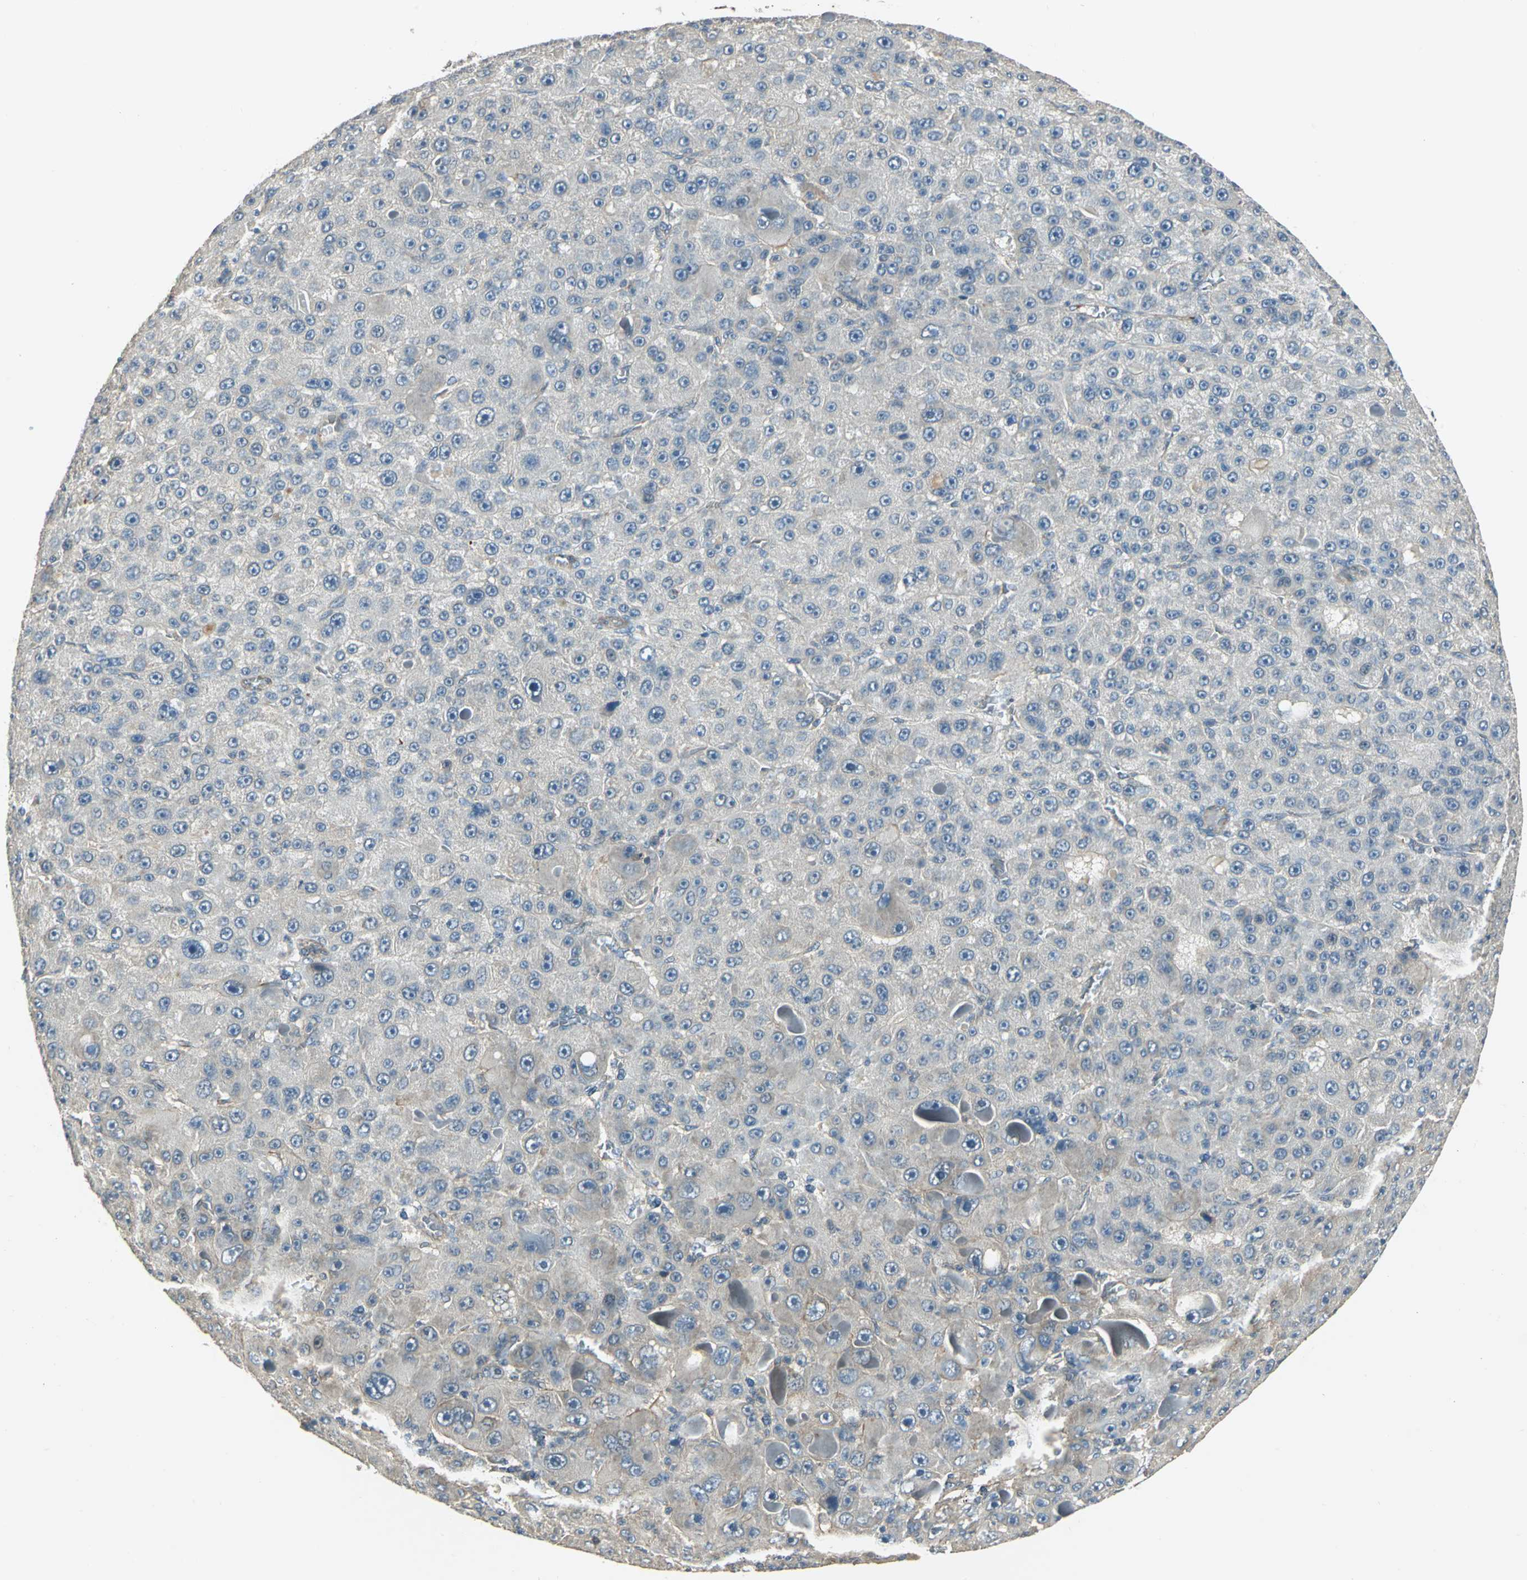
{"staining": {"intensity": "weak", "quantity": "25%-75%", "location": "cytoplasmic/membranous"}, "tissue": "liver cancer", "cell_type": "Tumor cells", "image_type": "cancer", "snomed": [{"axis": "morphology", "description": "Carcinoma, Hepatocellular, NOS"}, {"axis": "topography", "description": "Liver"}], "caption": "Tumor cells reveal low levels of weak cytoplasmic/membranous staining in about 25%-75% of cells in liver hepatocellular carcinoma.", "gene": "RAPGEF1", "patient": {"sex": "male", "age": 76}}